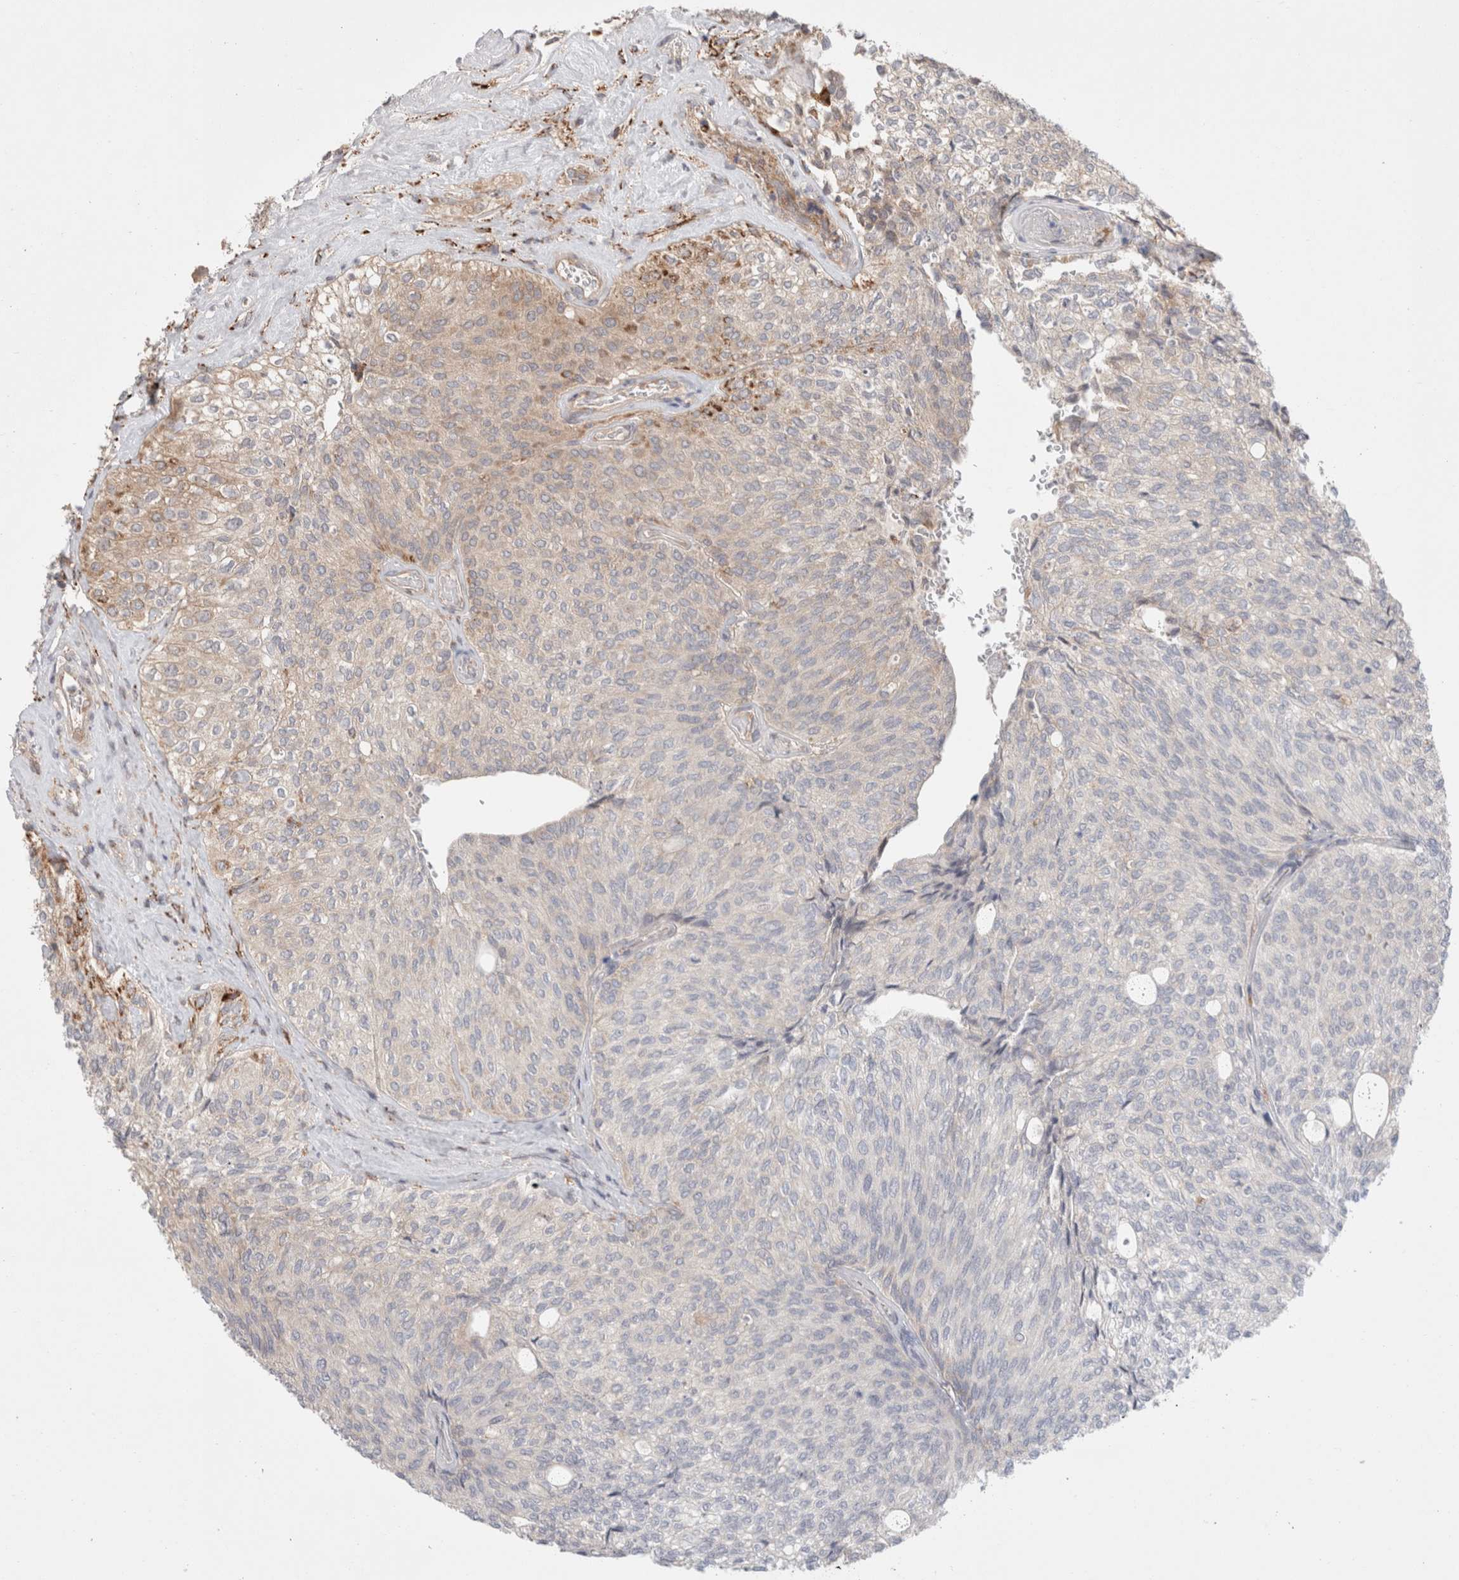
{"staining": {"intensity": "weak", "quantity": "<25%", "location": "cytoplasmic/membranous"}, "tissue": "urothelial cancer", "cell_type": "Tumor cells", "image_type": "cancer", "snomed": [{"axis": "morphology", "description": "Urothelial carcinoma, Low grade"}, {"axis": "topography", "description": "Urinary bladder"}], "caption": "An IHC micrograph of urothelial carcinoma (low-grade) is shown. There is no staining in tumor cells of urothelial carcinoma (low-grade).", "gene": "HROB", "patient": {"sex": "female", "age": 79}}